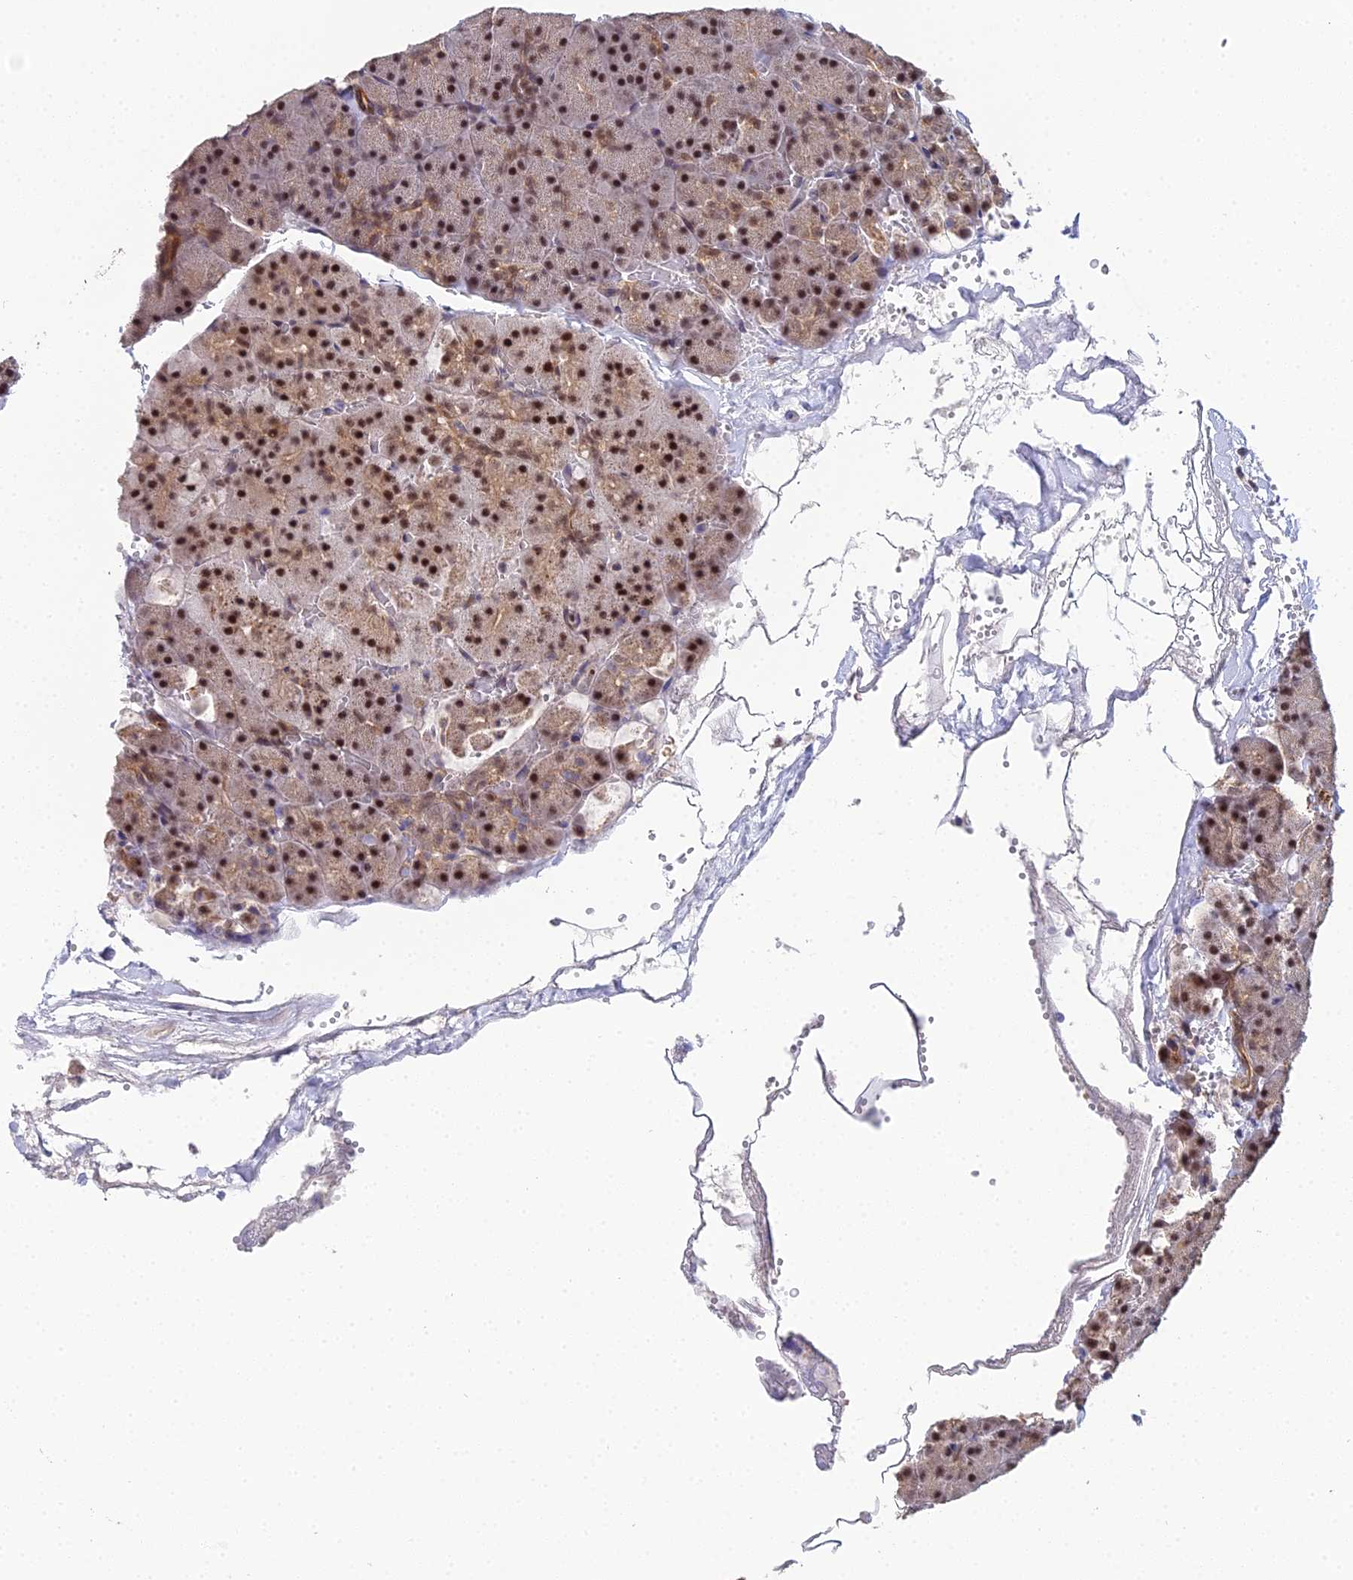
{"staining": {"intensity": "strong", "quantity": ">75%", "location": "cytoplasmic/membranous,nuclear"}, "tissue": "pancreas", "cell_type": "Exocrine glandular cells", "image_type": "normal", "snomed": [{"axis": "morphology", "description": "Normal tissue, NOS"}, {"axis": "topography", "description": "Pancreas"}], "caption": "Immunohistochemistry (IHC) histopathology image of benign human pancreas stained for a protein (brown), which reveals high levels of strong cytoplasmic/membranous,nuclear expression in about >75% of exocrine glandular cells.", "gene": "BIVM", "patient": {"sex": "male", "age": 36}}